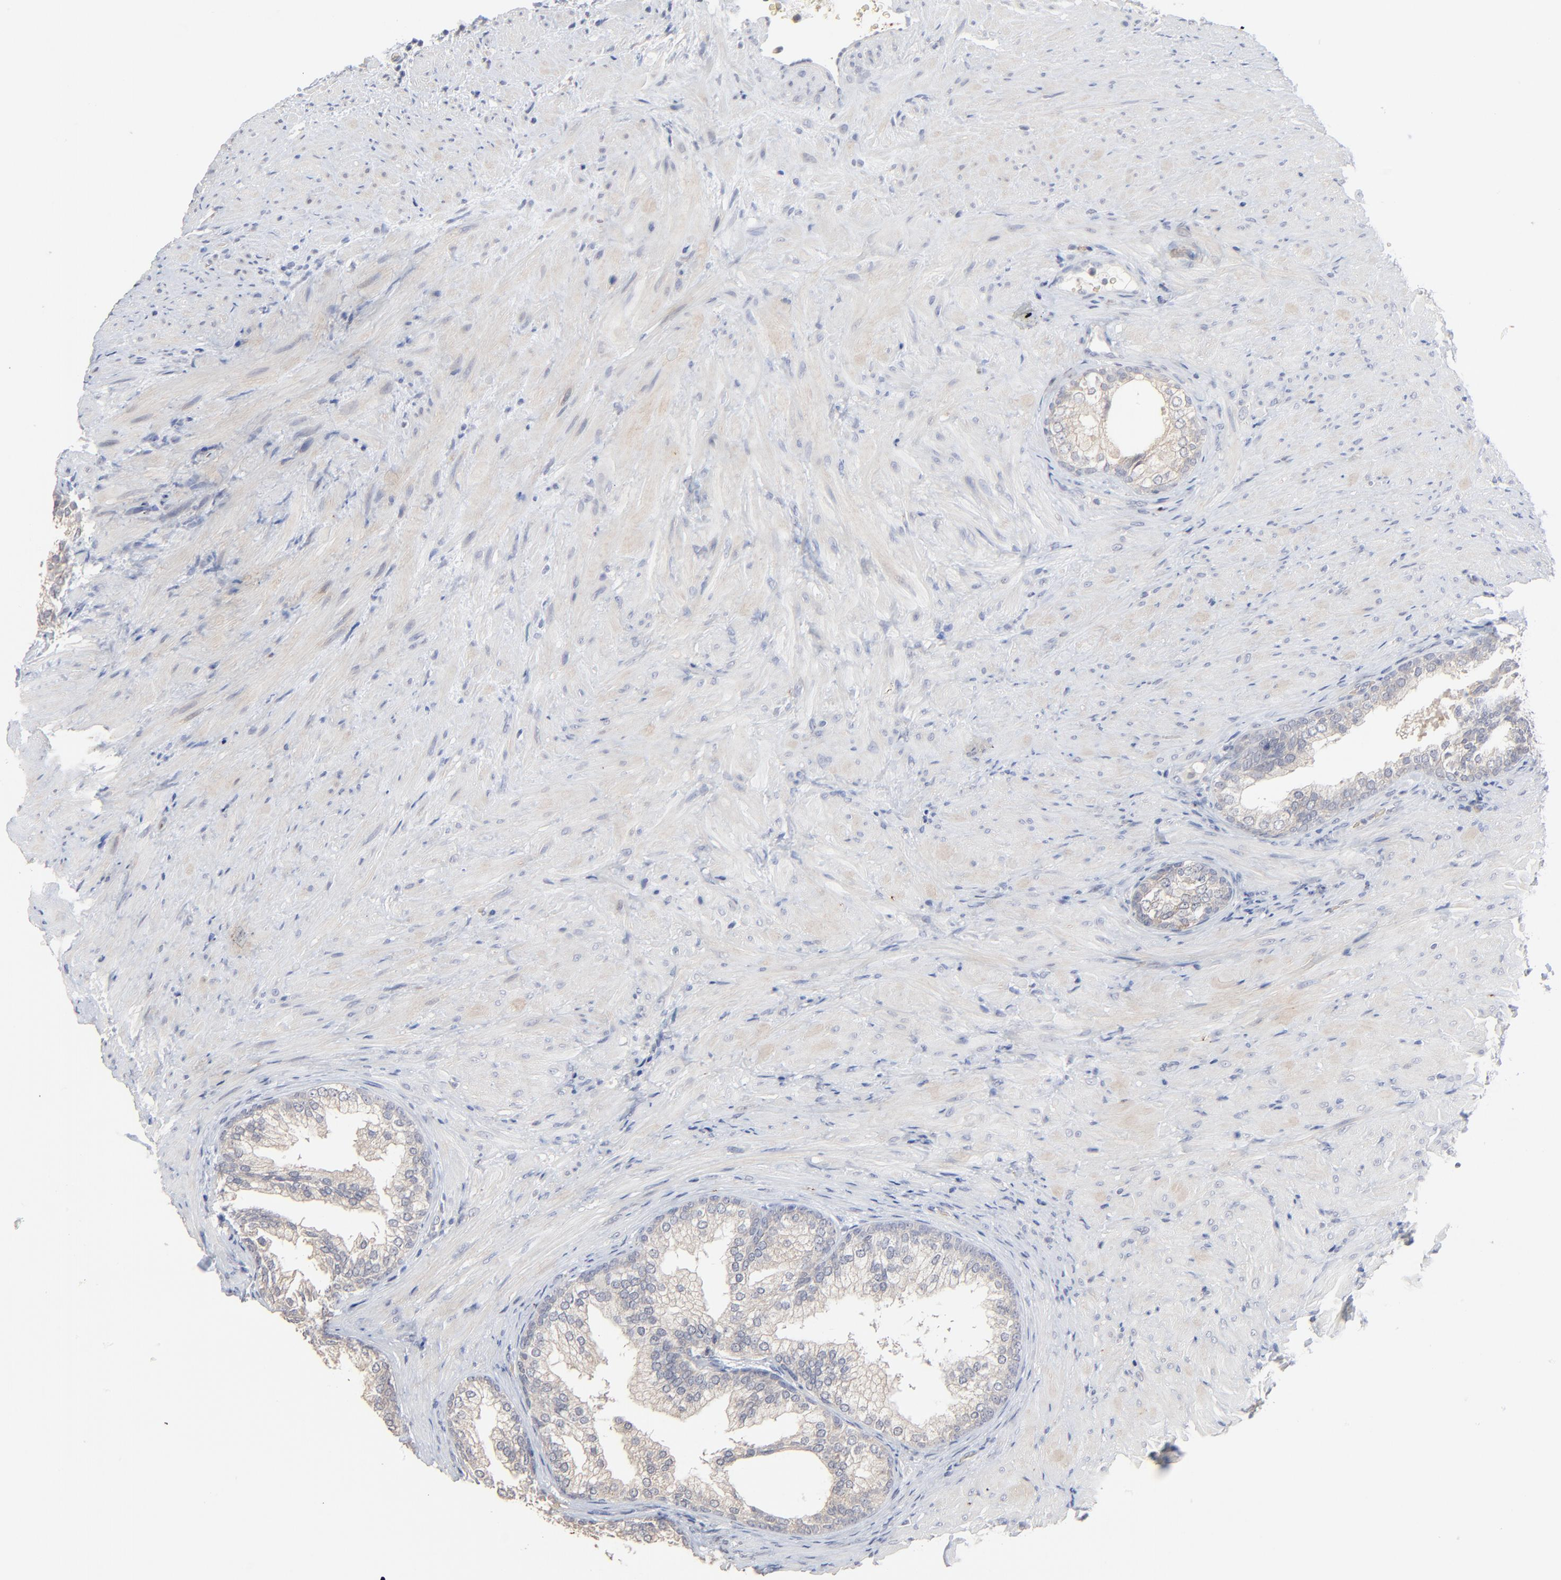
{"staining": {"intensity": "weak", "quantity": ">75%", "location": "cytoplasmic/membranous"}, "tissue": "prostate", "cell_type": "Glandular cells", "image_type": "normal", "snomed": [{"axis": "morphology", "description": "Normal tissue, NOS"}, {"axis": "topography", "description": "Prostate"}], "caption": "A brown stain shows weak cytoplasmic/membranous expression of a protein in glandular cells of unremarkable human prostate.", "gene": "FANCB", "patient": {"sex": "male", "age": 76}}